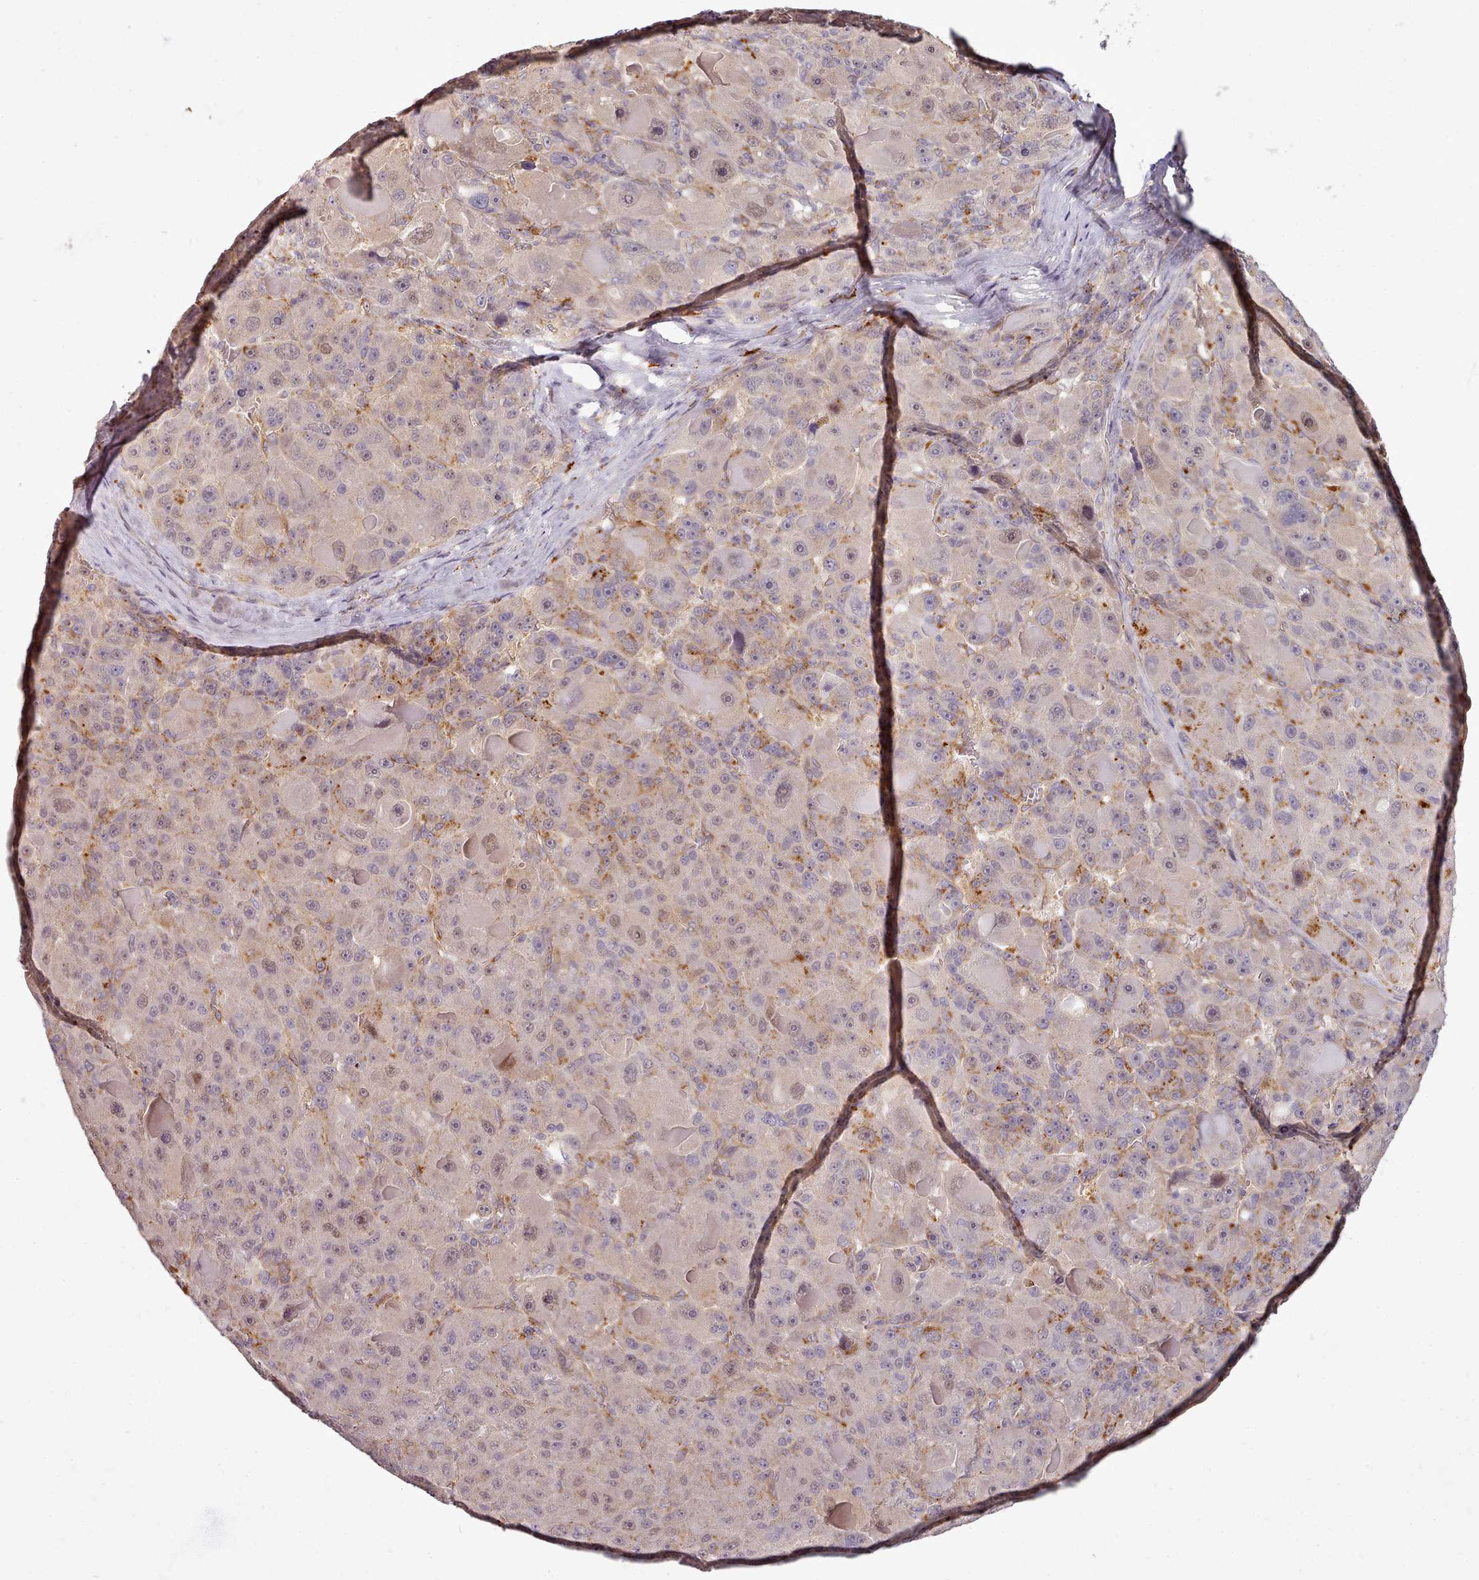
{"staining": {"intensity": "weak", "quantity": "<25%", "location": "nuclear"}, "tissue": "liver cancer", "cell_type": "Tumor cells", "image_type": "cancer", "snomed": [{"axis": "morphology", "description": "Carcinoma, Hepatocellular, NOS"}, {"axis": "topography", "description": "Liver"}], "caption": "Liver cancer was stained to show a protein in brown. There is no significant expression in tumor cells. Nuclei are stained in blue.", "gene": "C1QTNF5", "patient": {"sex": "male", "age": 76}}